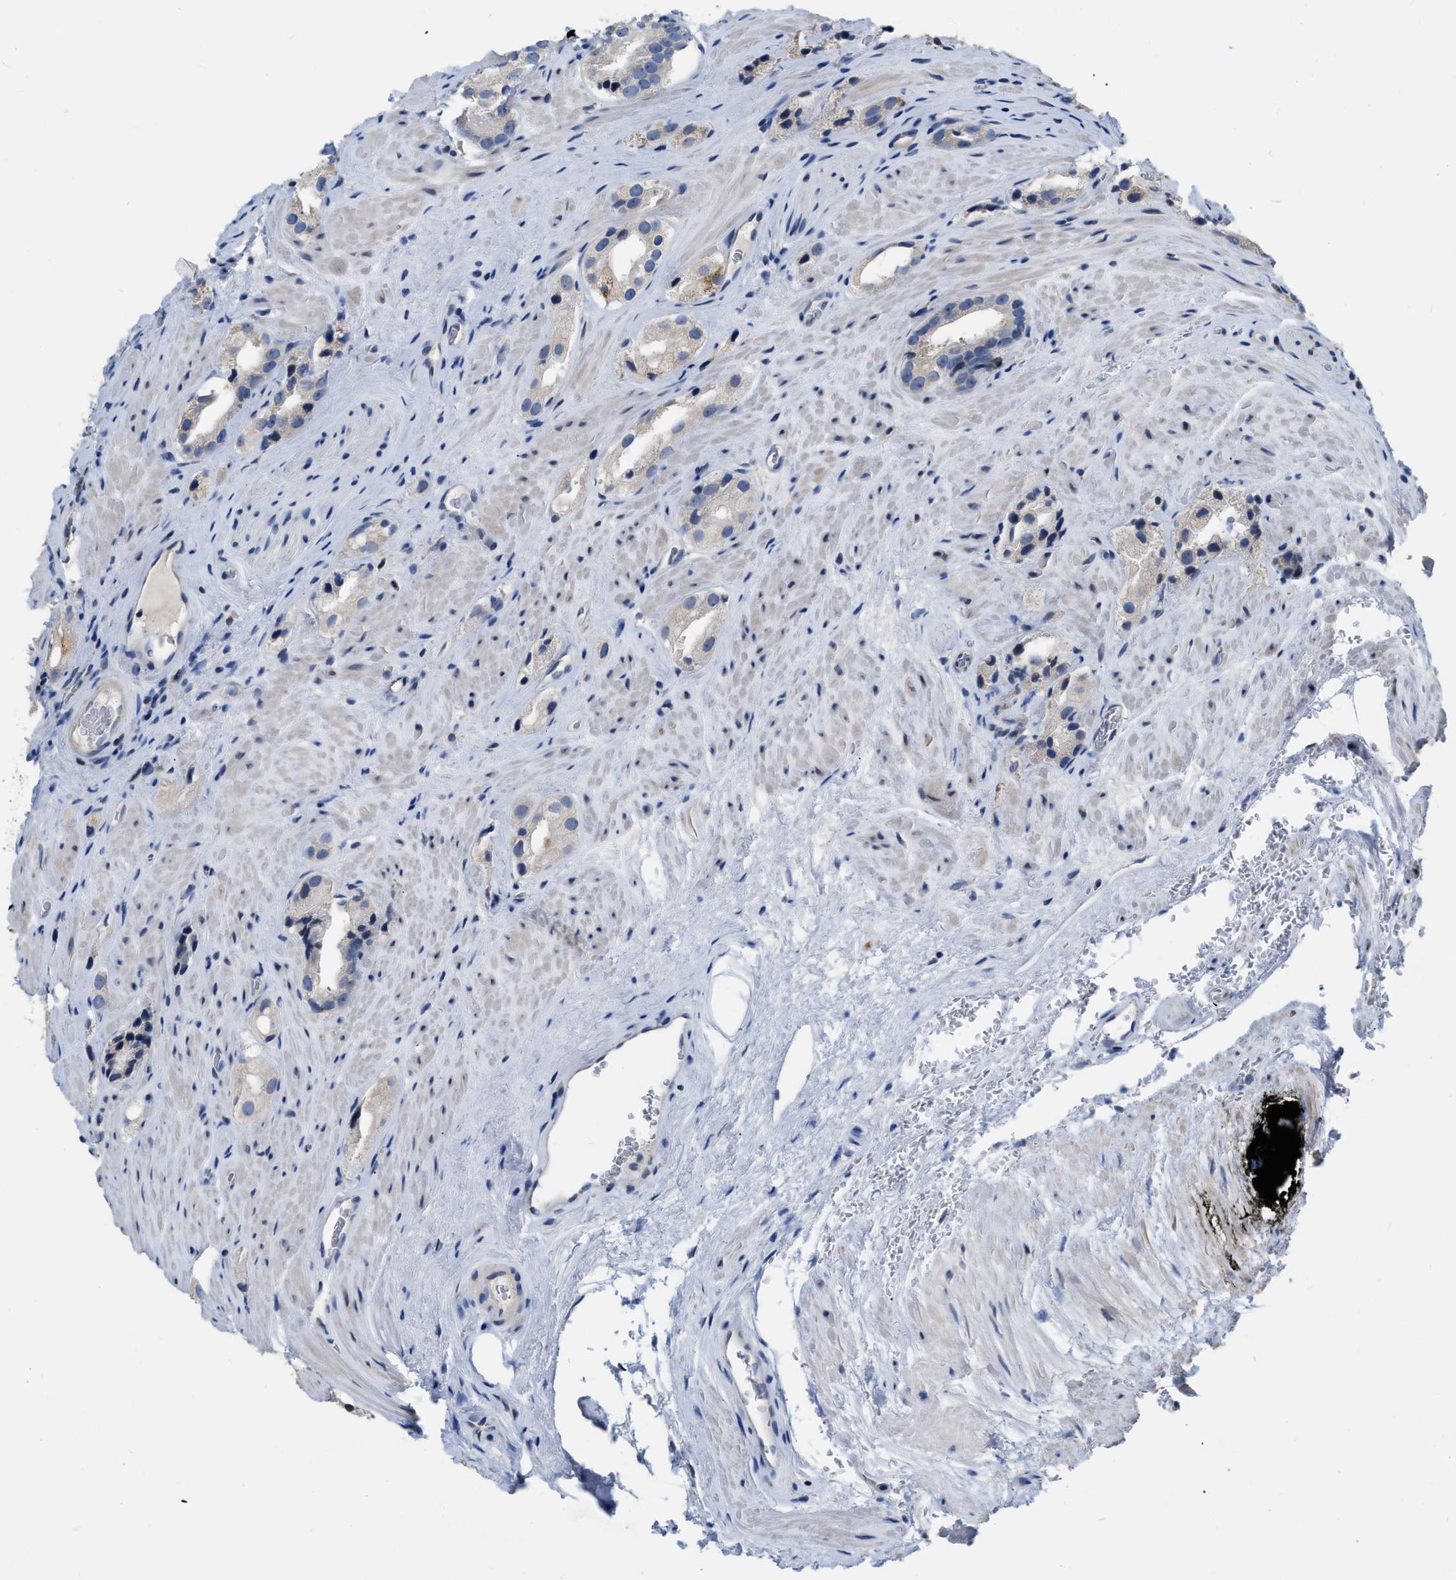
{"staining": {"intensity": "moderate", "quantity": "25%-75%", "location": "cytoplasmic/membranous"}, "tissue": "prostate cancer", "cell_type": "Tumor cells", "image_type": "cancer", "snomed": [{"axis": "morphology", "description": "Adenocarcinoma, High grade"}, {"axis": "topography", "description": "Prostate"}], "caption": "Prostate cancer (adenocarcinoma (high-grade)) stained with DAB immunohistochemistry shows medium levels of moderate cytoplasmic/membranous positivity in approximately 25%-75% of tumor cells.", "gene": "DDX56", "patient": {"sex": "male", "age": 63}}